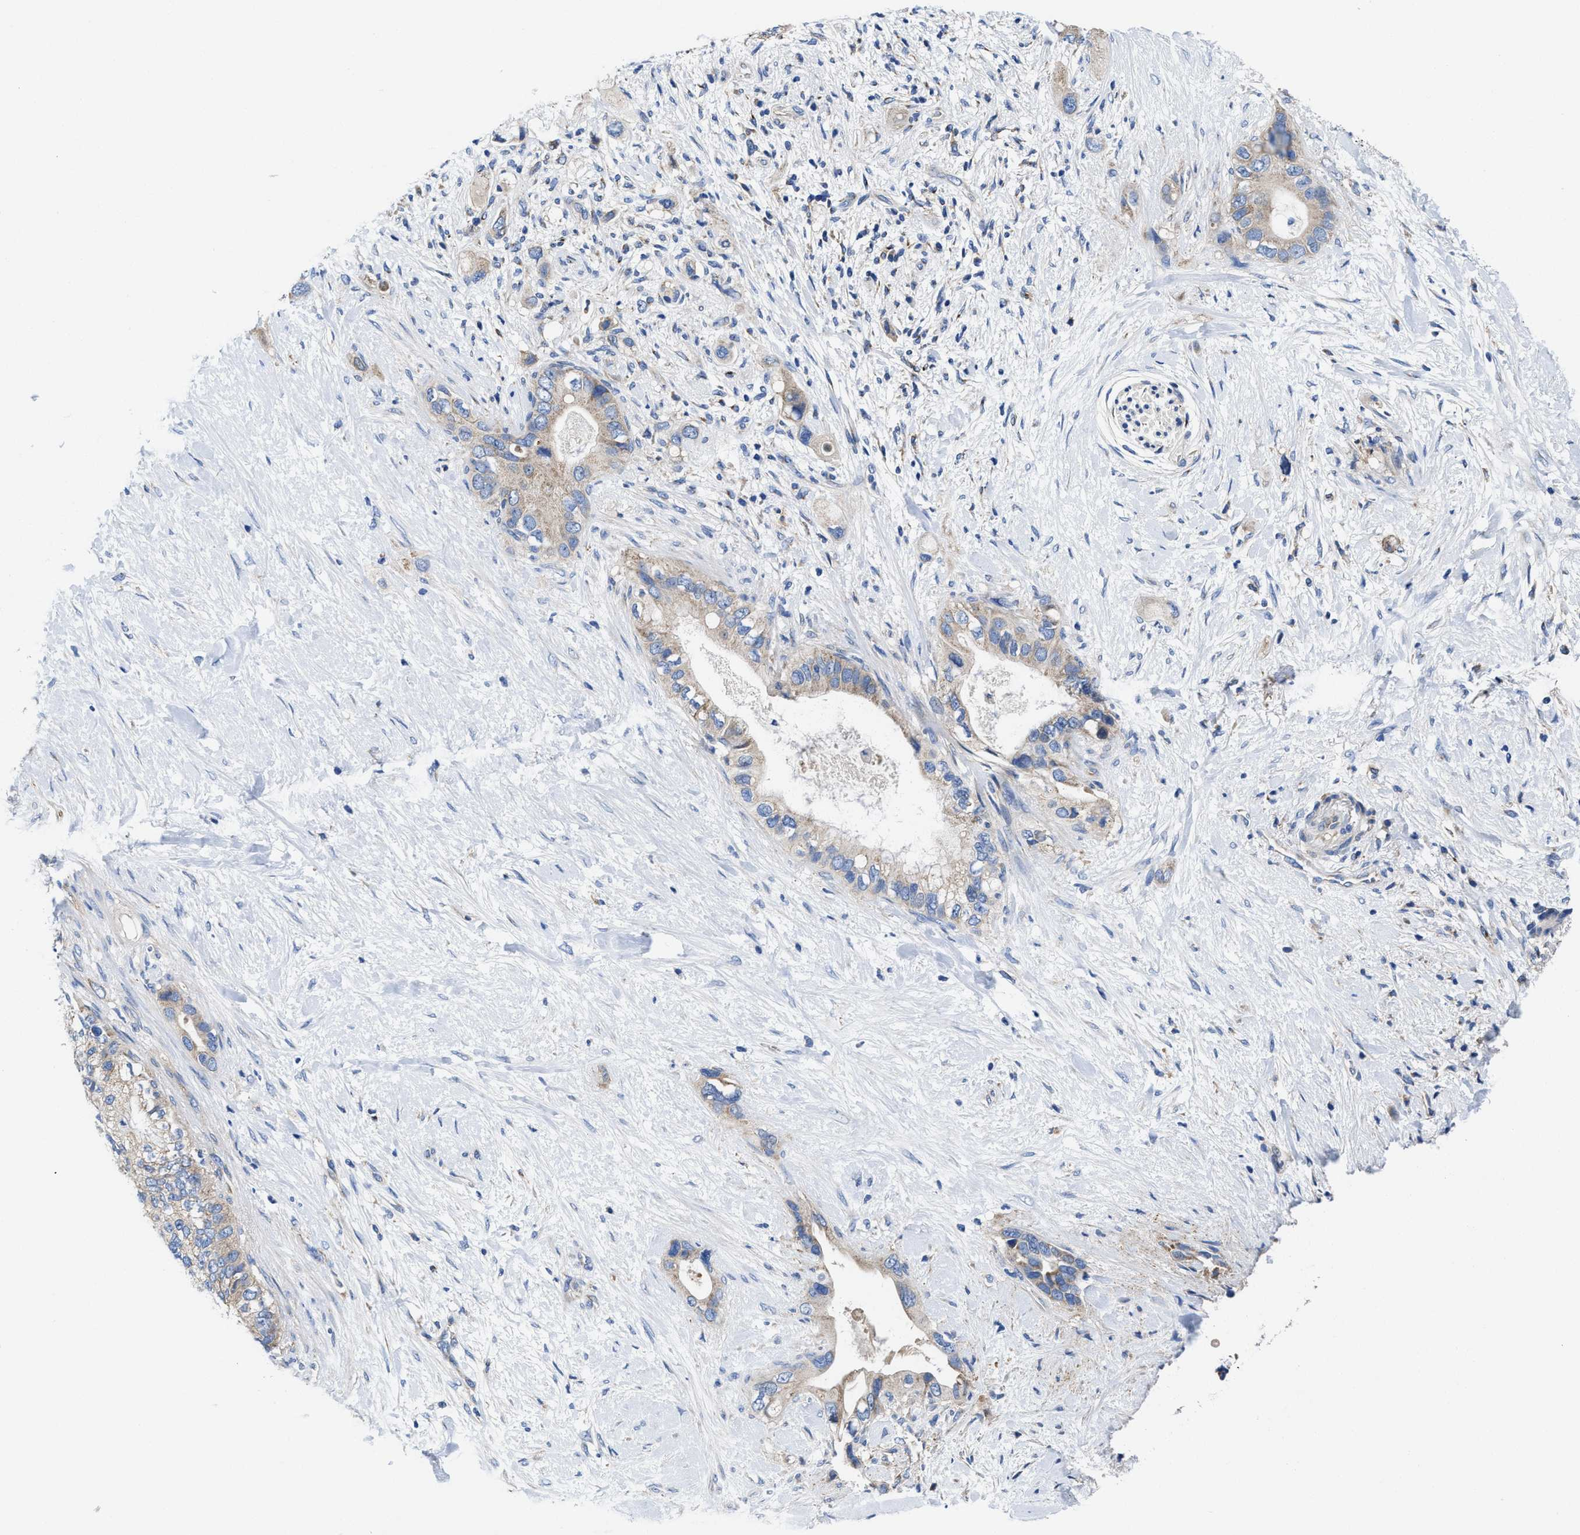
{"staining": {"intensity": "weak", "quantity": "25%-75%", "location": "cytoplasmic/membranous"}, "tissue": "pancreatic cancer", "cell_type": "Tumor cells", "image_type": "cancer", "snomed": [{"axis": "morphology", "description": "Adenocarcinoma, NOS"}, {"axis": "topography", "description": "Pancreas"}], "caption": "A histopathology image showing weak cytoplasmic/membranous staining in approximately 25%-75% of tumor cells in pancreatic cancer (adenocarcinoma), as visualized by brown immunohistochemical staining.", "gene": "TMEM30A", "patient": {"sex": "female", "age": 56}}